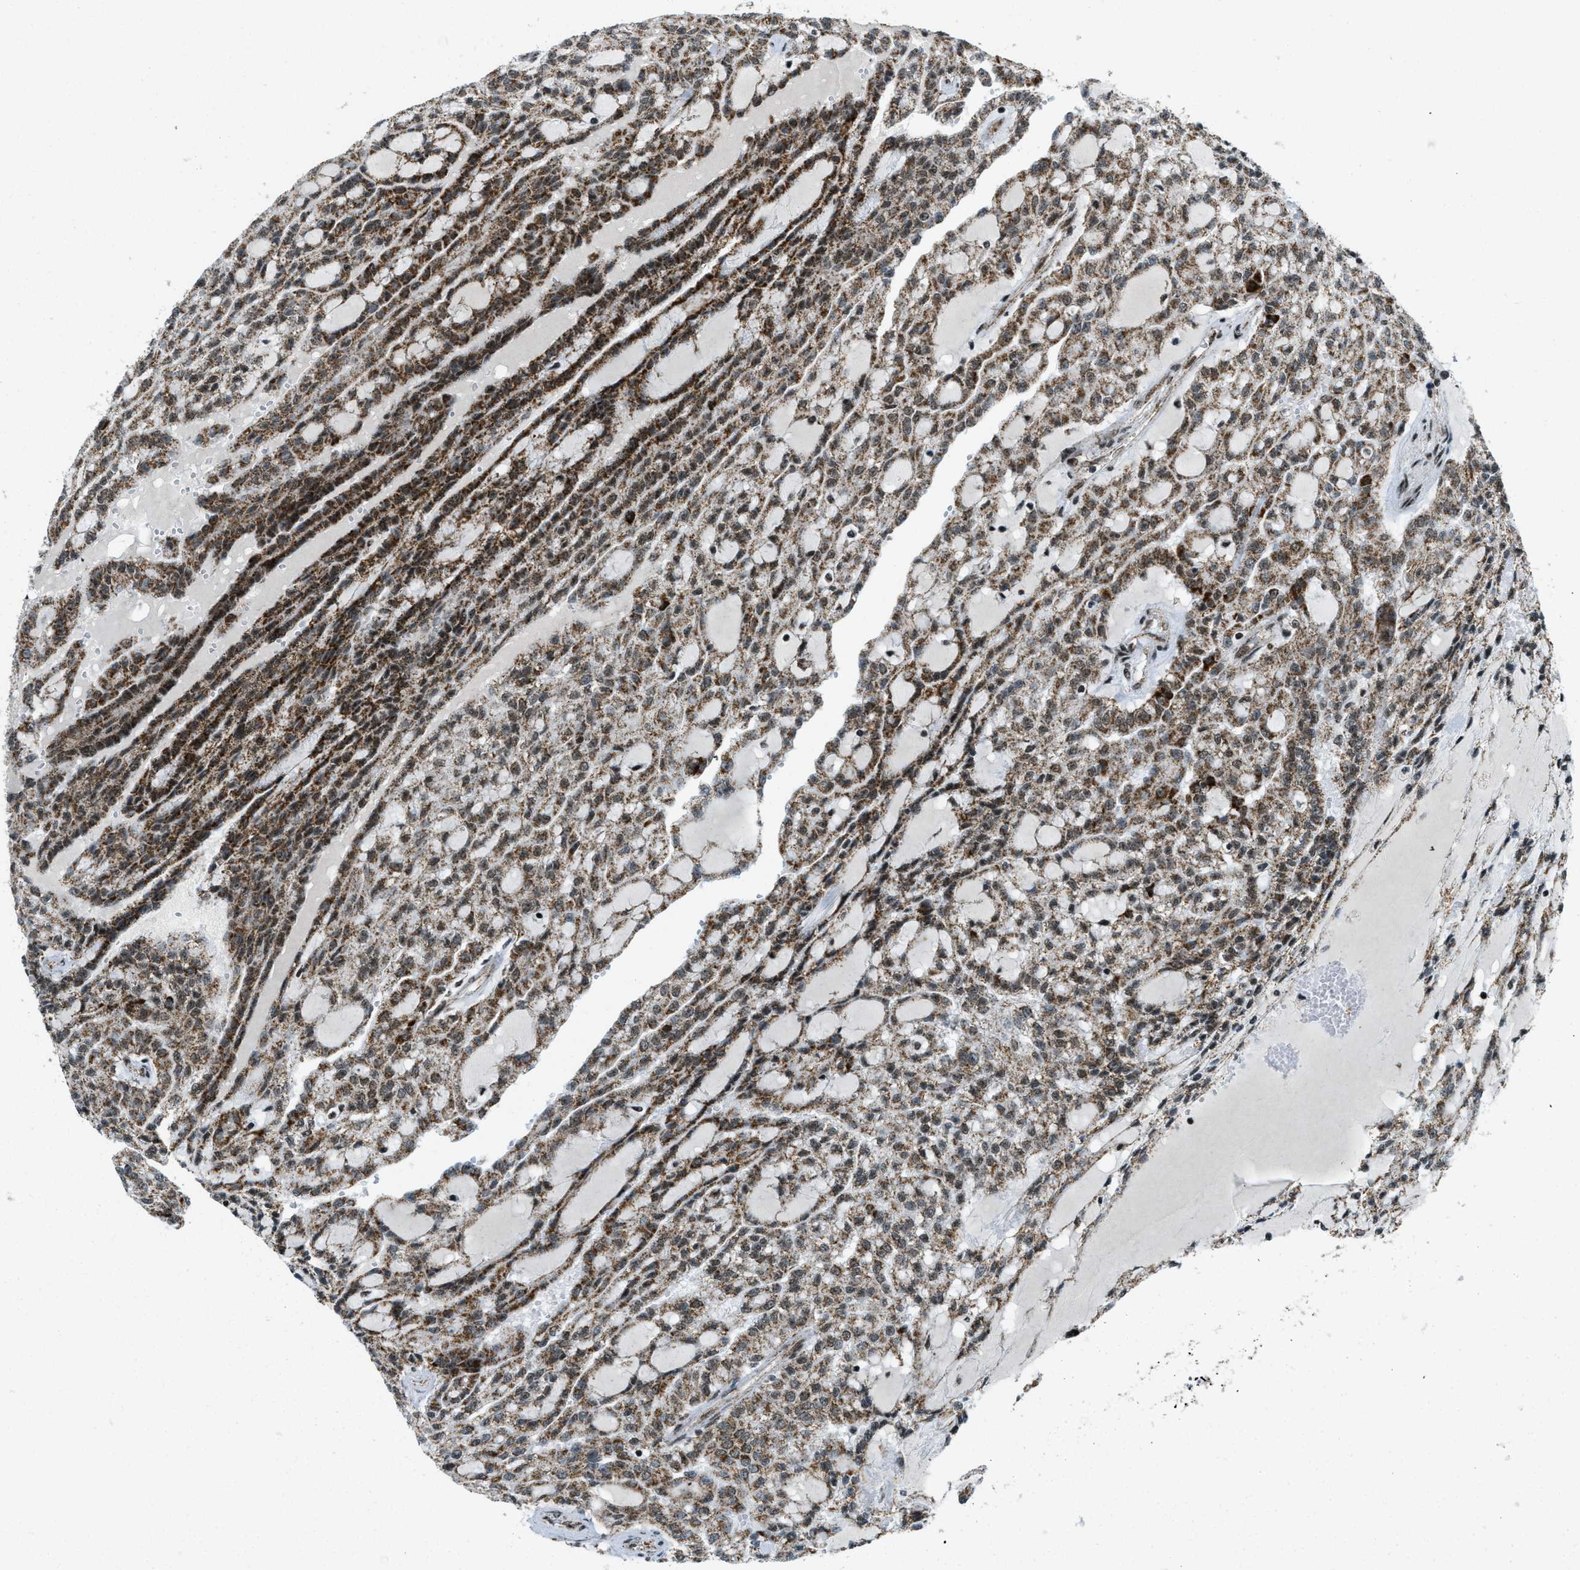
{"staining": {"intensity": "moderate", "quantity": ">75%", "location": "cytoplasmic/membranous"}, "tissue": "renal cancer", "cell_type": "Tumor cells", "image_type": "cancer", "snomed": [{"axis": "morphology", "description": "Adenocarcinoma, NOS"}, {"axis": "topography", "description": "Kidney"}], "caption": "An image of human renal adenocarcinoma stained for a protein demonstrates moderate cytoplasmic/membranous brown staining in tumor cells. The staining is performed using DAB (3,3'-diaminobenzidine) brown chromogen to label protein expression. The nuclei are counter-stained blue using hematoxylin.", "gene": "GABPB1", "patient": {"sex": "male", "age": 63}}